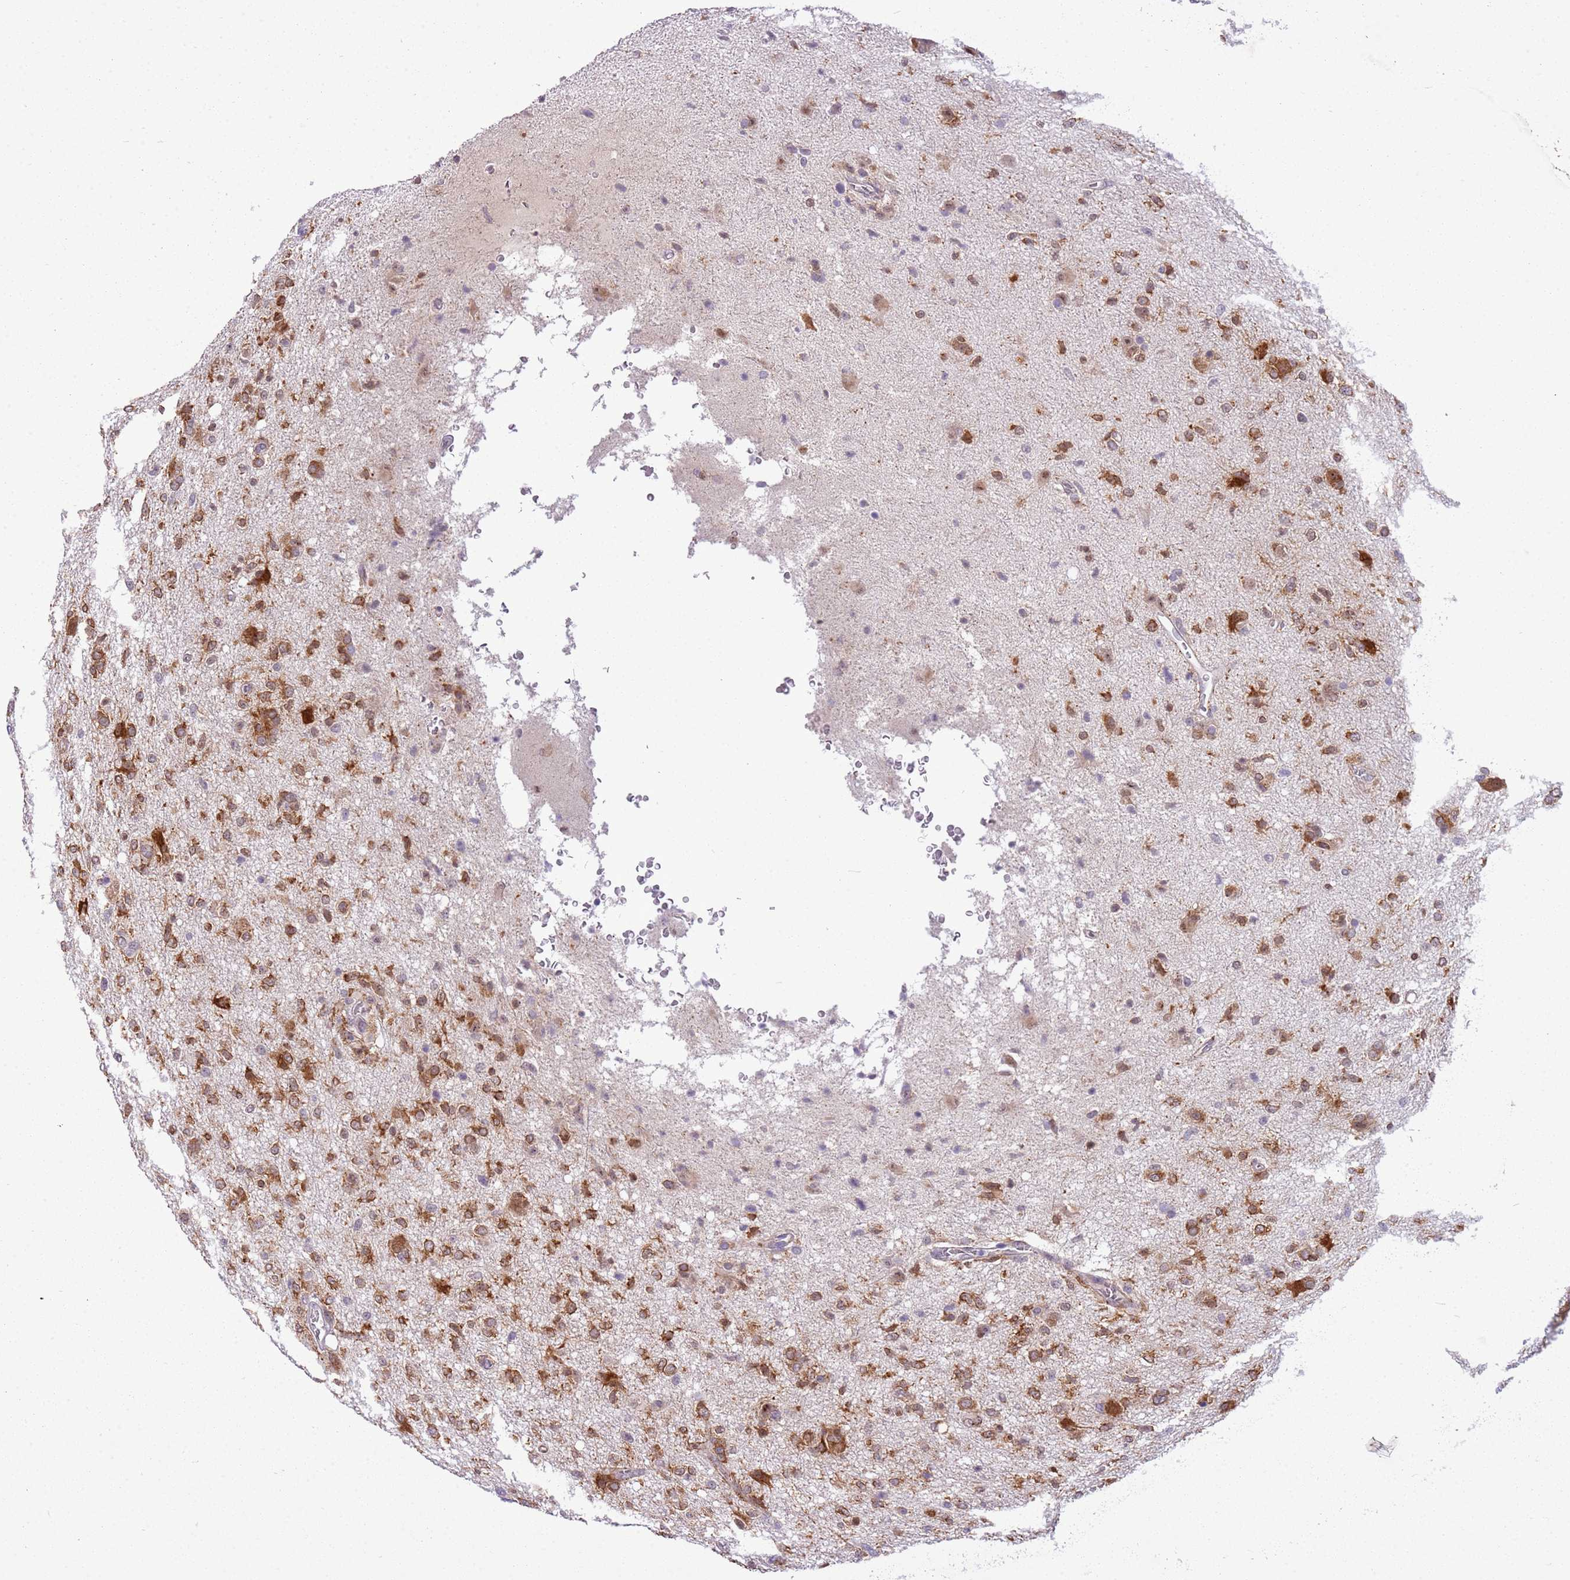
{"staining": {"intensity": "moderate", "quantity": ">75%", "location": "cytoplasmic/membranous"}, "tissue": "glioma", "cell_type": "Tumor cells", "image_type": "cancer", "snomed": [{"axis": "morphology", "description": "Glioma, malignant, High grade"}, {"axis": "topography", "description": "Brain"}], "caption": "Tumor cells demonstrate moderate cytoplasmic/membranous expression in about >75% of cells in malignant high-grade glioma.", "gene": "FAM120C", "patient": {"sex": "female", "age": 57}}